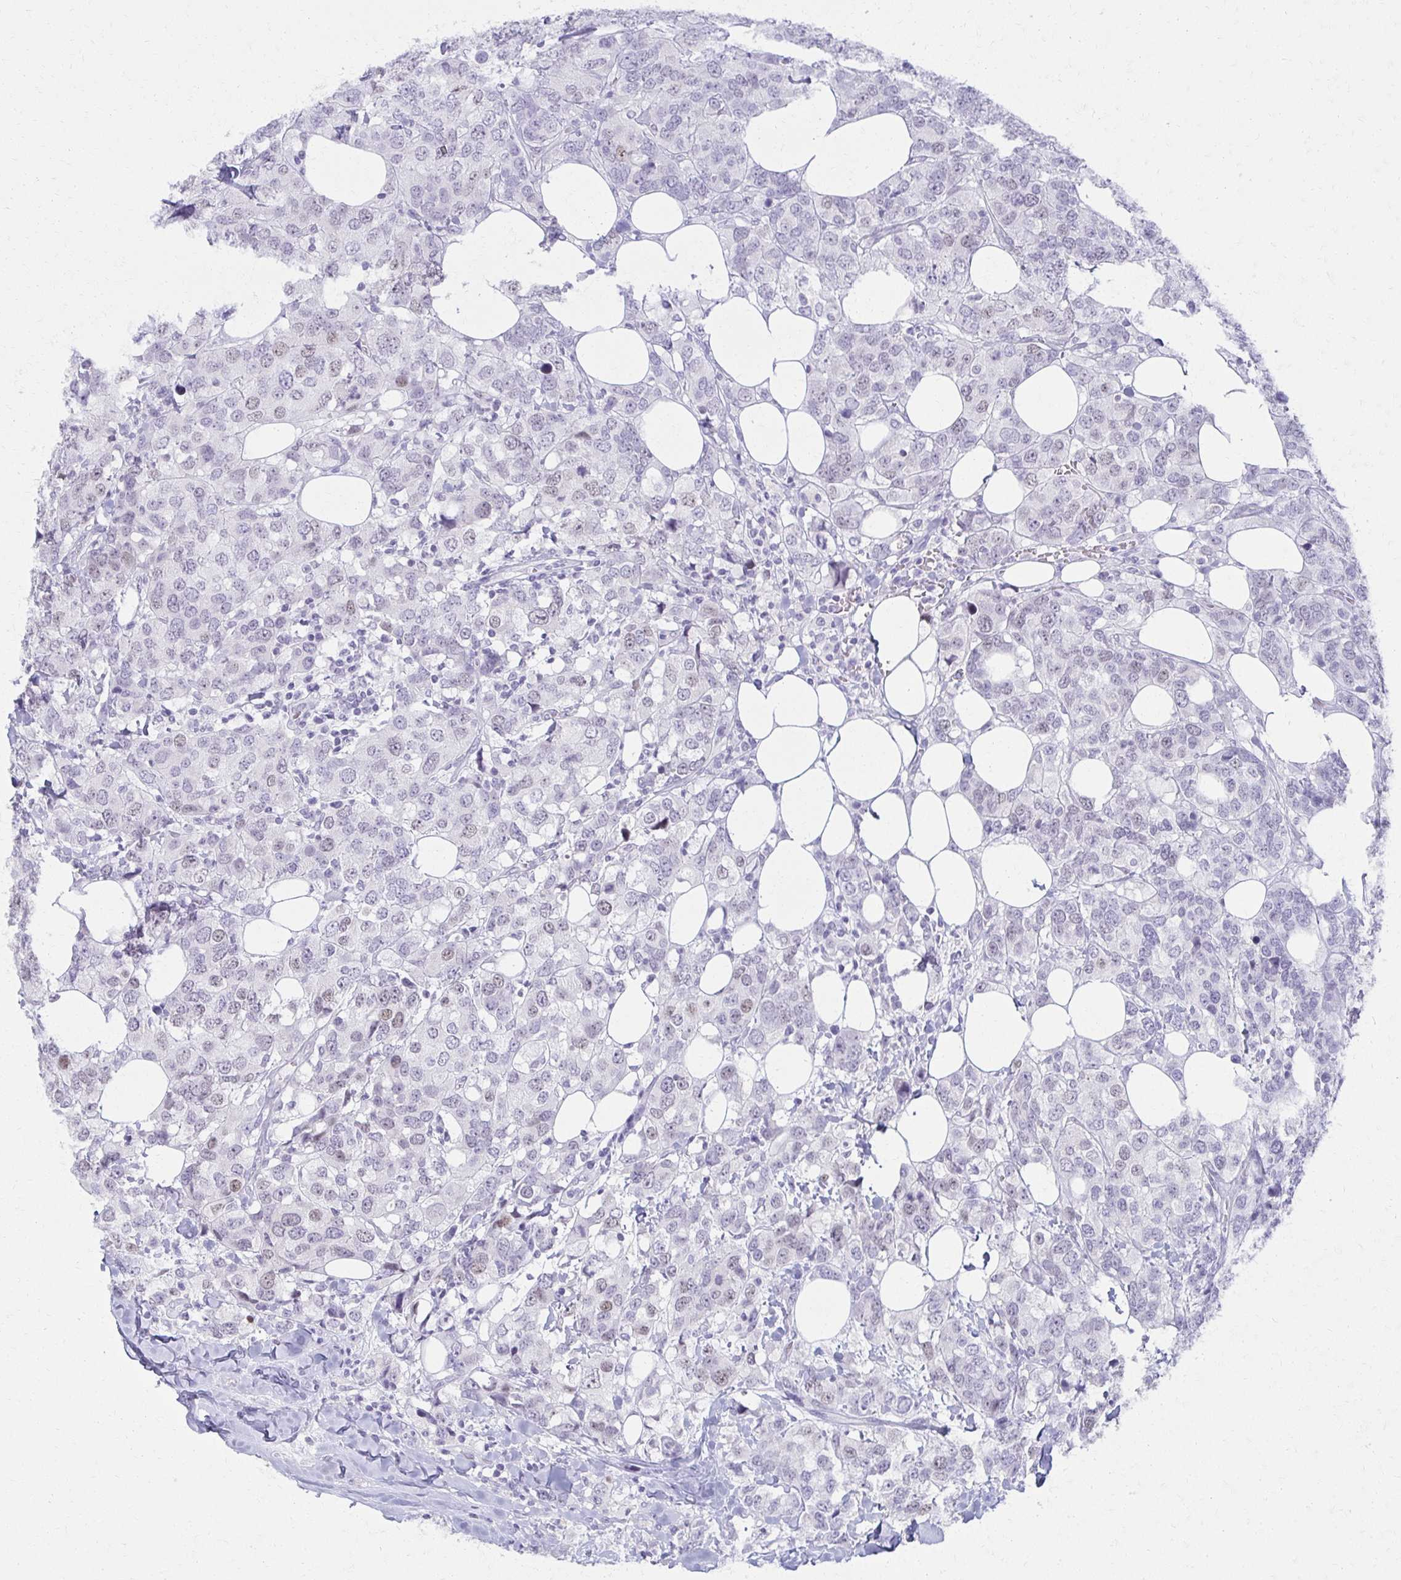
{"staining": {"intensity": "weak", "quantity": "<25%", "location": "nuclear"}, "tissue": "breast cancer", "cell_type": "Tumor cells", "image_type": "cancer", "snomed": [{"axis": "morphology", "description": "Lobular carcinoma"}, {"axis": "topography", "description": "Breast"}], "caption": "This micrograph is of lobular carcinoma (breast) stained with immunohistochemistry to label a protein in brown with the nuclei are counter-stained blue. There is no positivity in tumor cells.", "gene": "MORC4", "patient": {"sex": "female", "age": 59}}